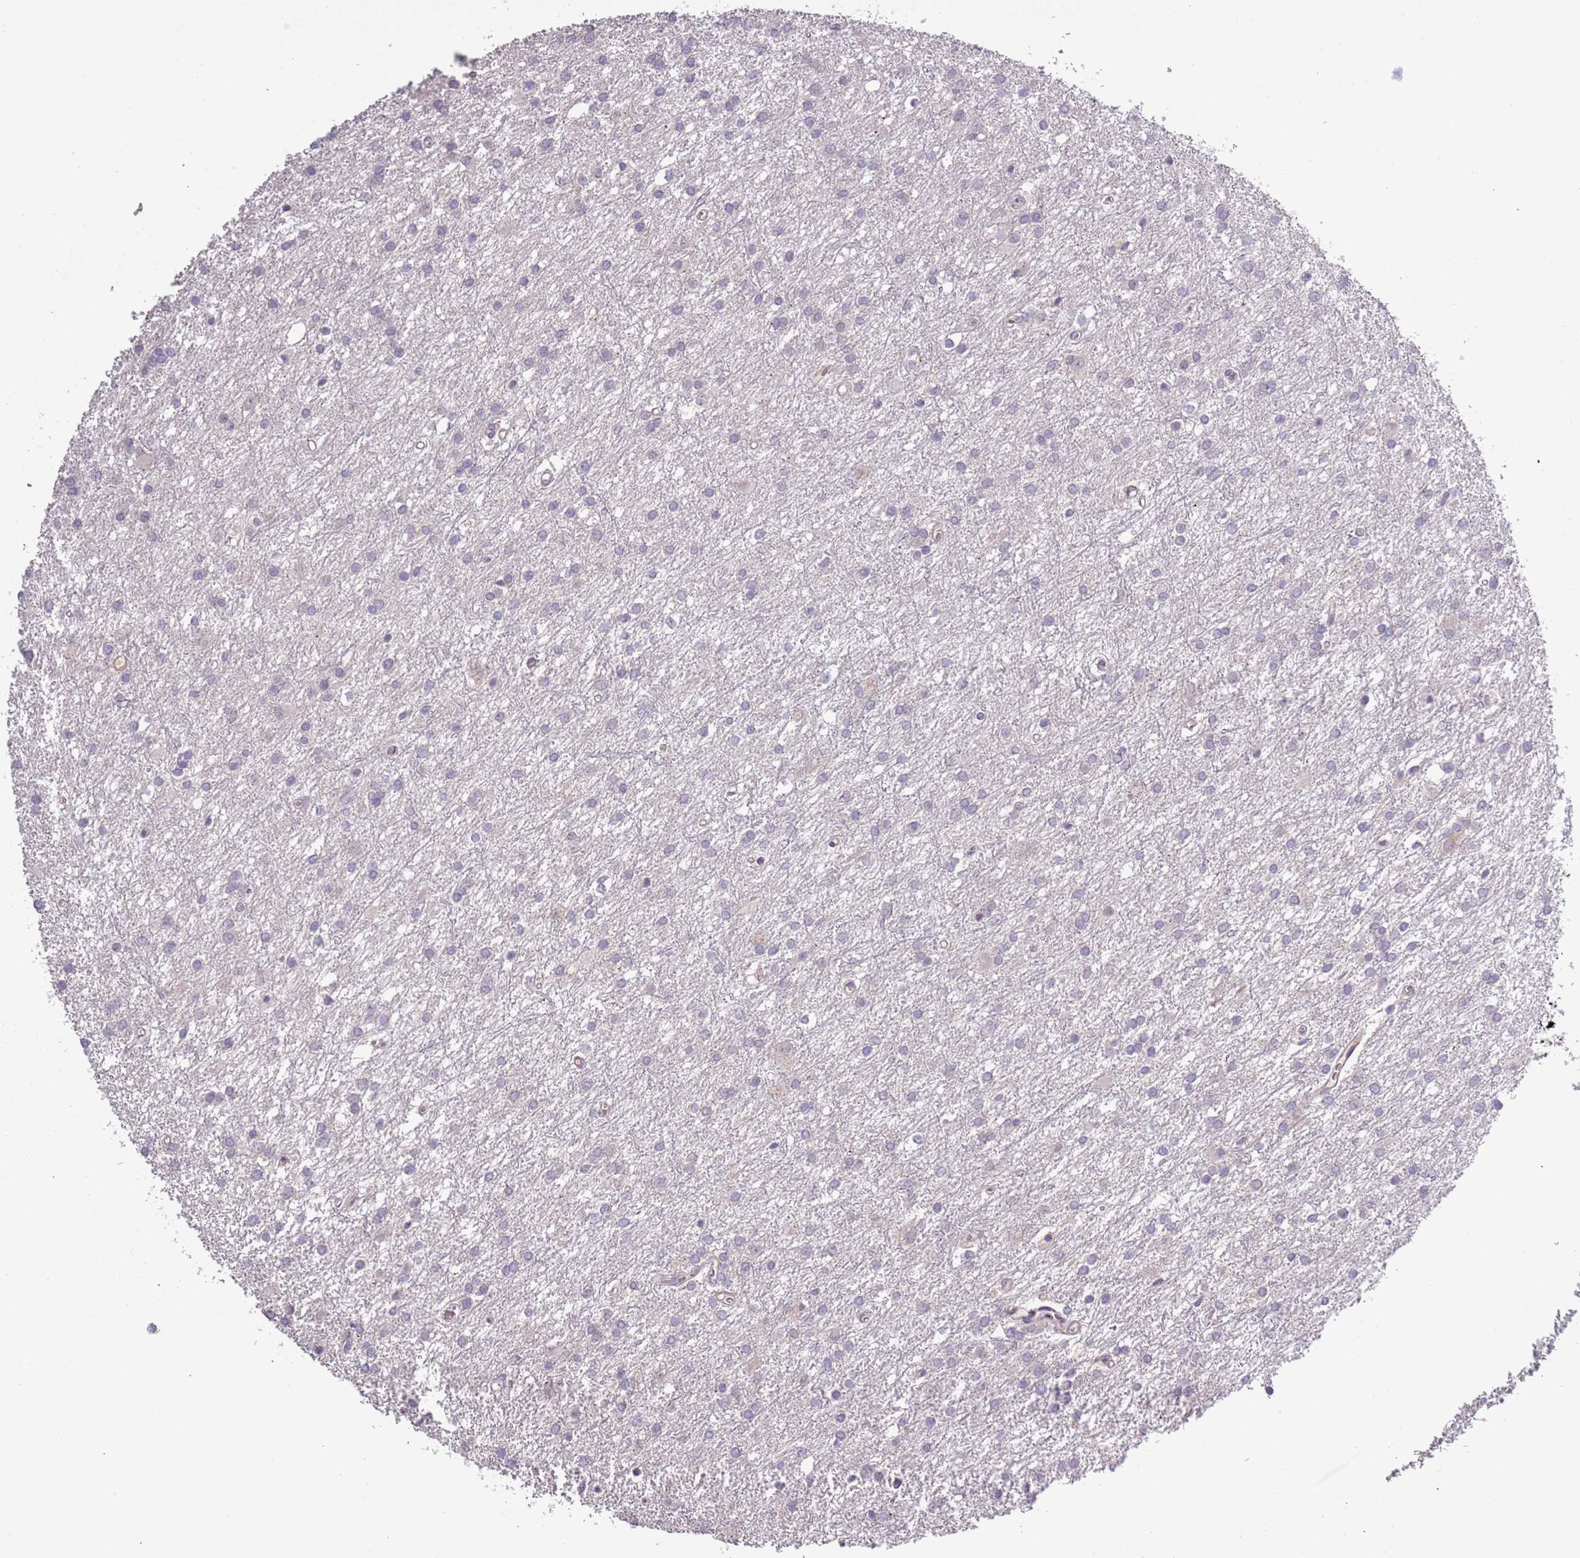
{"staining": {"intensity": "negative", "quantity": "none", "location": "none"}, "tissue": "glioma", "cell_type": "Tumor cells", "image_type": "cancer", "snomed": [{"axis": "morphology", "description": "Glioma, malignant, High grade"}, {"axis": "topography", "description": "Brain"}], "caption": "Tumor cells are negative for brown protein staining in glioma.", "gene": "SHROOM3", "patient": {"sex": "female", "age": 50}}